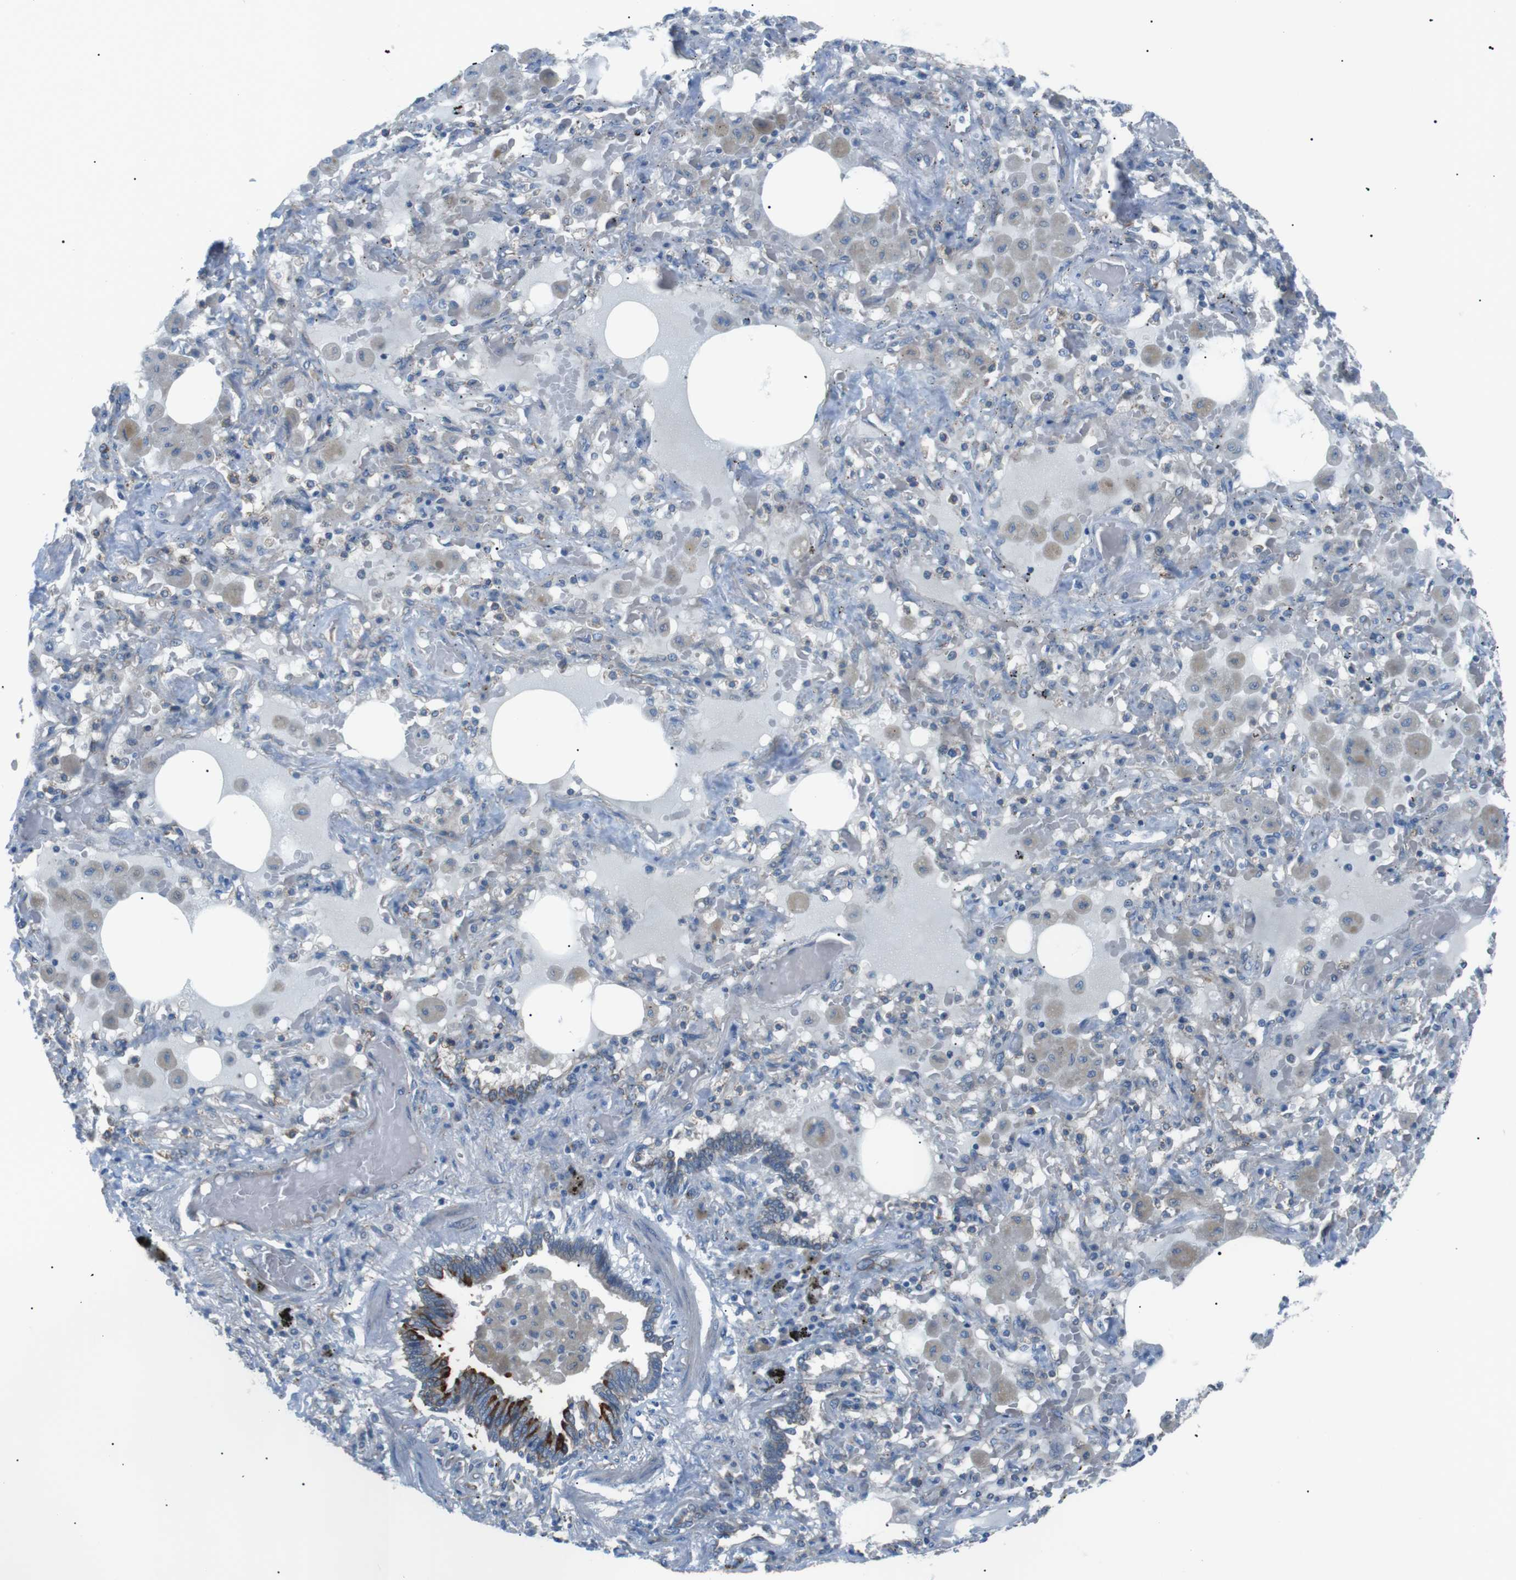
{"staining": {"intensity": "negative", "quantity": "none", "location": "none"}, "tissue": "lung cancer", "cell_type": "Tumor cells", "image_type": "cancer", "snomed": [{"axis": "morphology", "description": "Squamous cell carcinoma, NOS"}, {"axis": "topography", "description": "Lung"}], "caption": "A high-resolution photomicrograph shows immunohistochemistry staining of squamous cell carcinoma (lung), which displays no significant staining in tumor cells.", "gene": "MTARC2", "patient": {"sex": "female", "age": 47}}